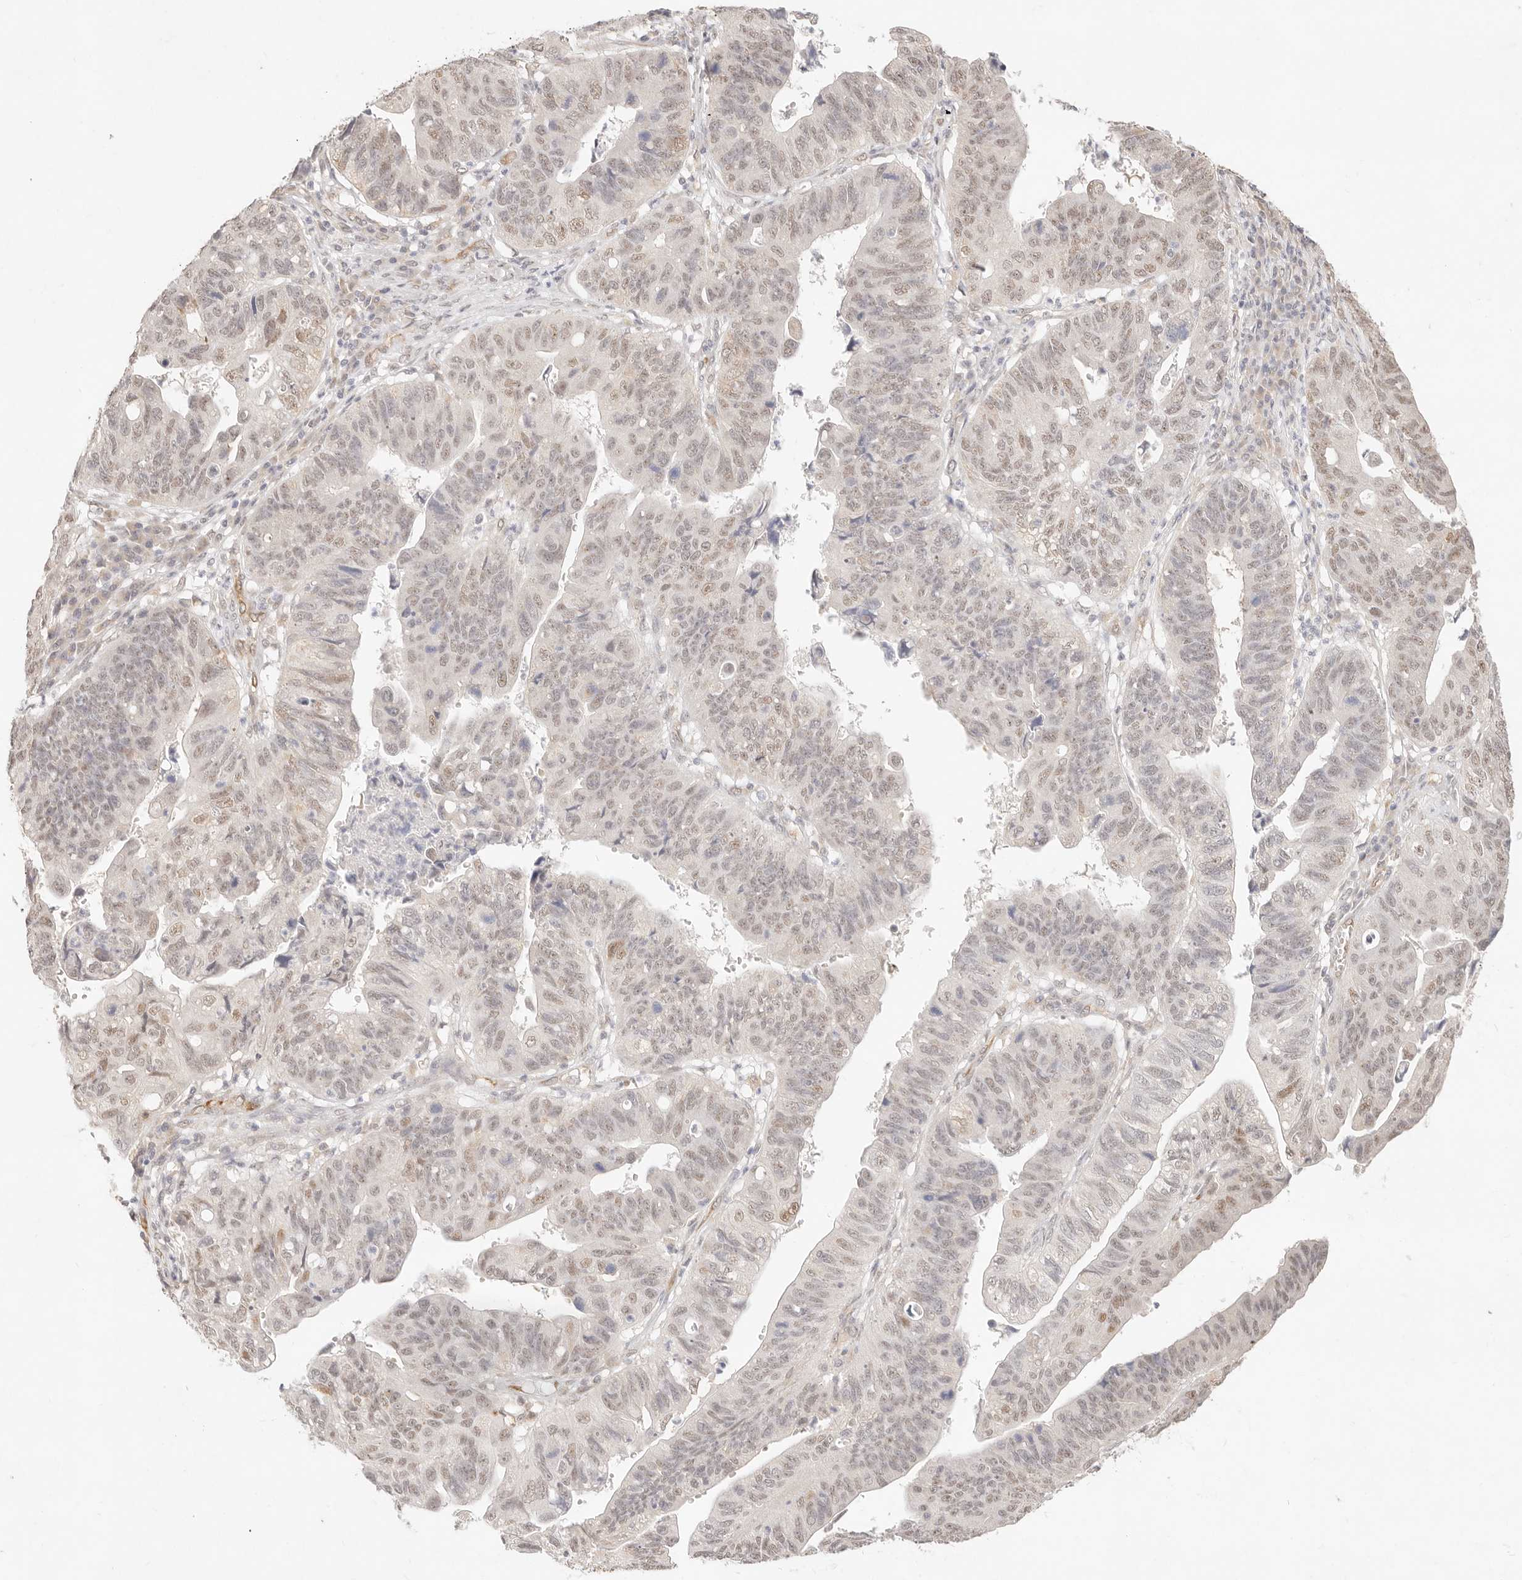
{"staining": {"intensity": "moderate", "quantity": "<25%", "location": "nuclear"}, "tissue": "stomach cancer", "cell_type": "Tumor cells", "image_type": "cancer", "snomed": [{"axis": "morphology", "description": "Adenocarcinoma, NOS"}, {"axis": "topography", "description": "Stomach"}], "caption": "This is a histology image of IHC staining of stomach adenocarcinoma, which shows moderate positivity in the nuclear of tumor cells.", "gene": "GPR156", "patient": {"sex": "male", "age": 59}}